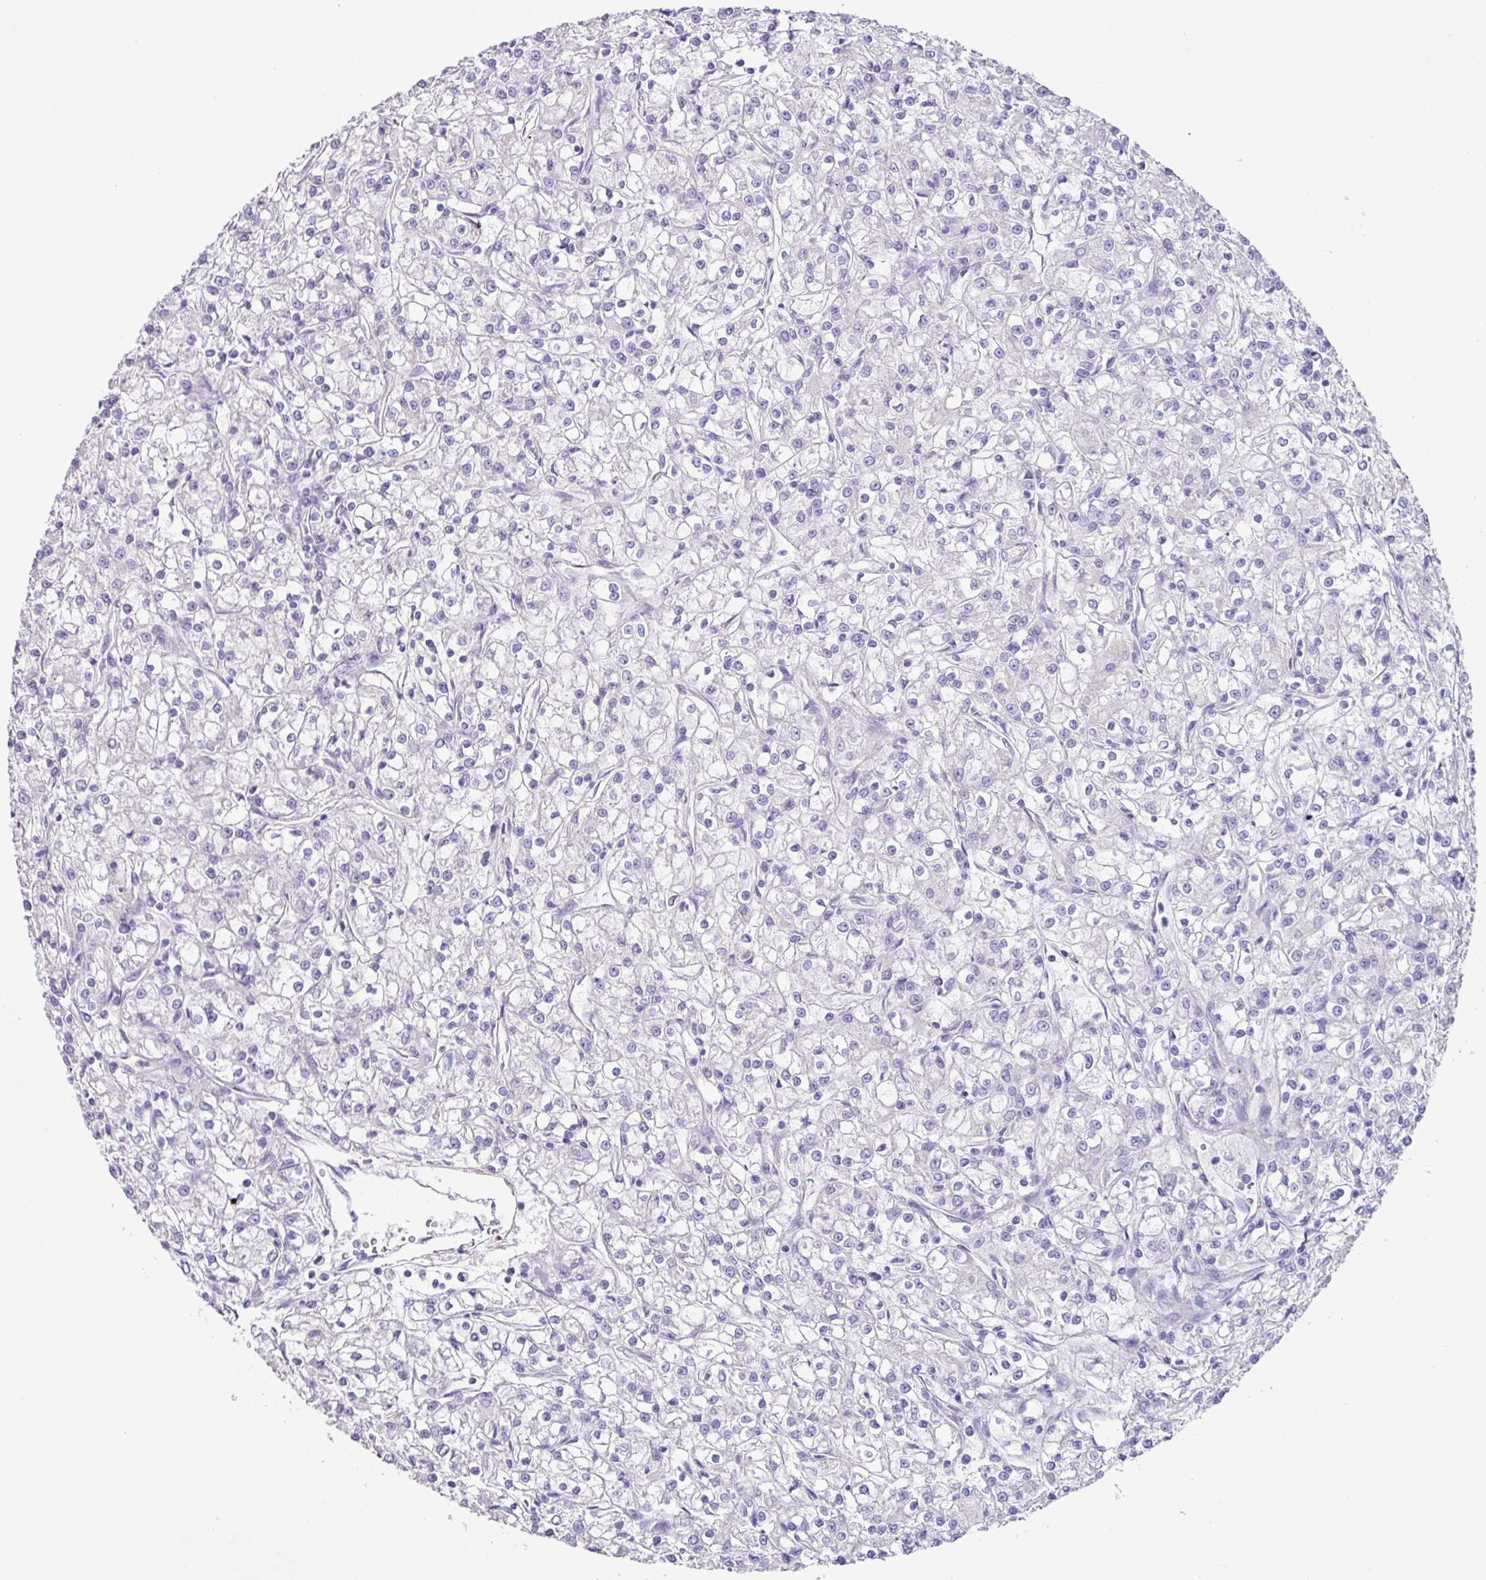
{"staining": {"intensity": "negative", "quantity": "none", "location": "none"}, "tissue": "renal cancer", "cell_type": "Tumor cells", "image_type": "cancer", "snomed": [{"axis": "morphology", "description": "Adenocarcinoma, NOS"}, {"axis": "topography", "description": "Kidney"}], "caption": "Immunohistochemistry (IHC) of adenocarcinoma (renal) exhibits no positivity in tumor cells.", "gene": "TARM1", "patient": {"sex": "female", "age": 59}}